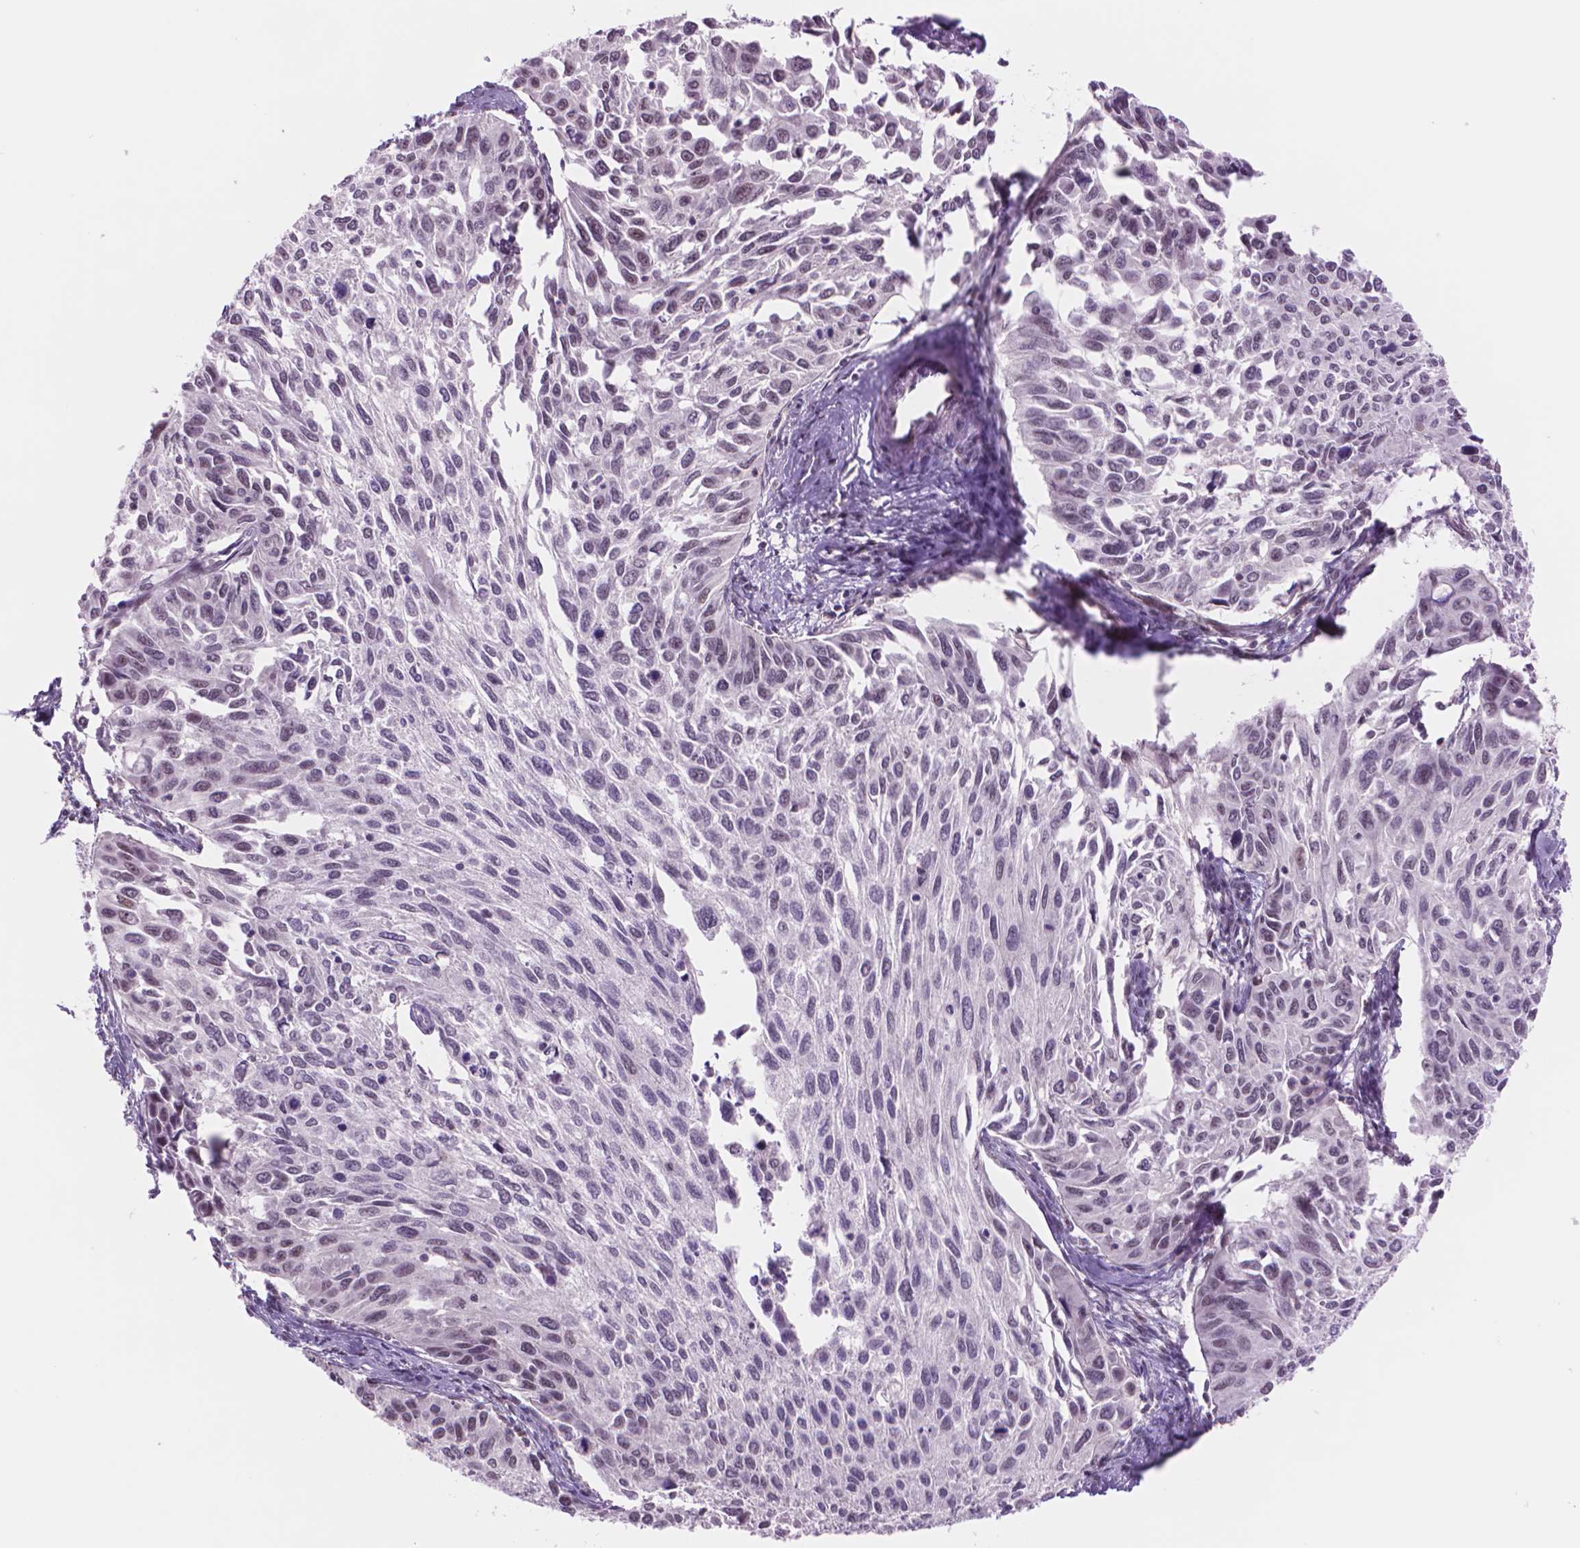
{"staining": {"intensity": "negative", "quantity": "none", "location": "none"}, "tissue": "cervical cancer", "cell_type": "Tumor cells", "image_type": "cancer", "snomed": [{"axis": "morphology", "description": "Squamous cell carcinoma, NOS"}, {"axis": "topography", "description": "Cervix"}], "caption": "This photomicrograph is of cervical squamous cell carcinoma stained with immunohistochemistry (IHC) to label a protein in brown with the nuclei are counter-stained blue. There is no expression in tumor cells.", "gene": "POLR3D", "patient": {"sex": "female", "age": 50}}